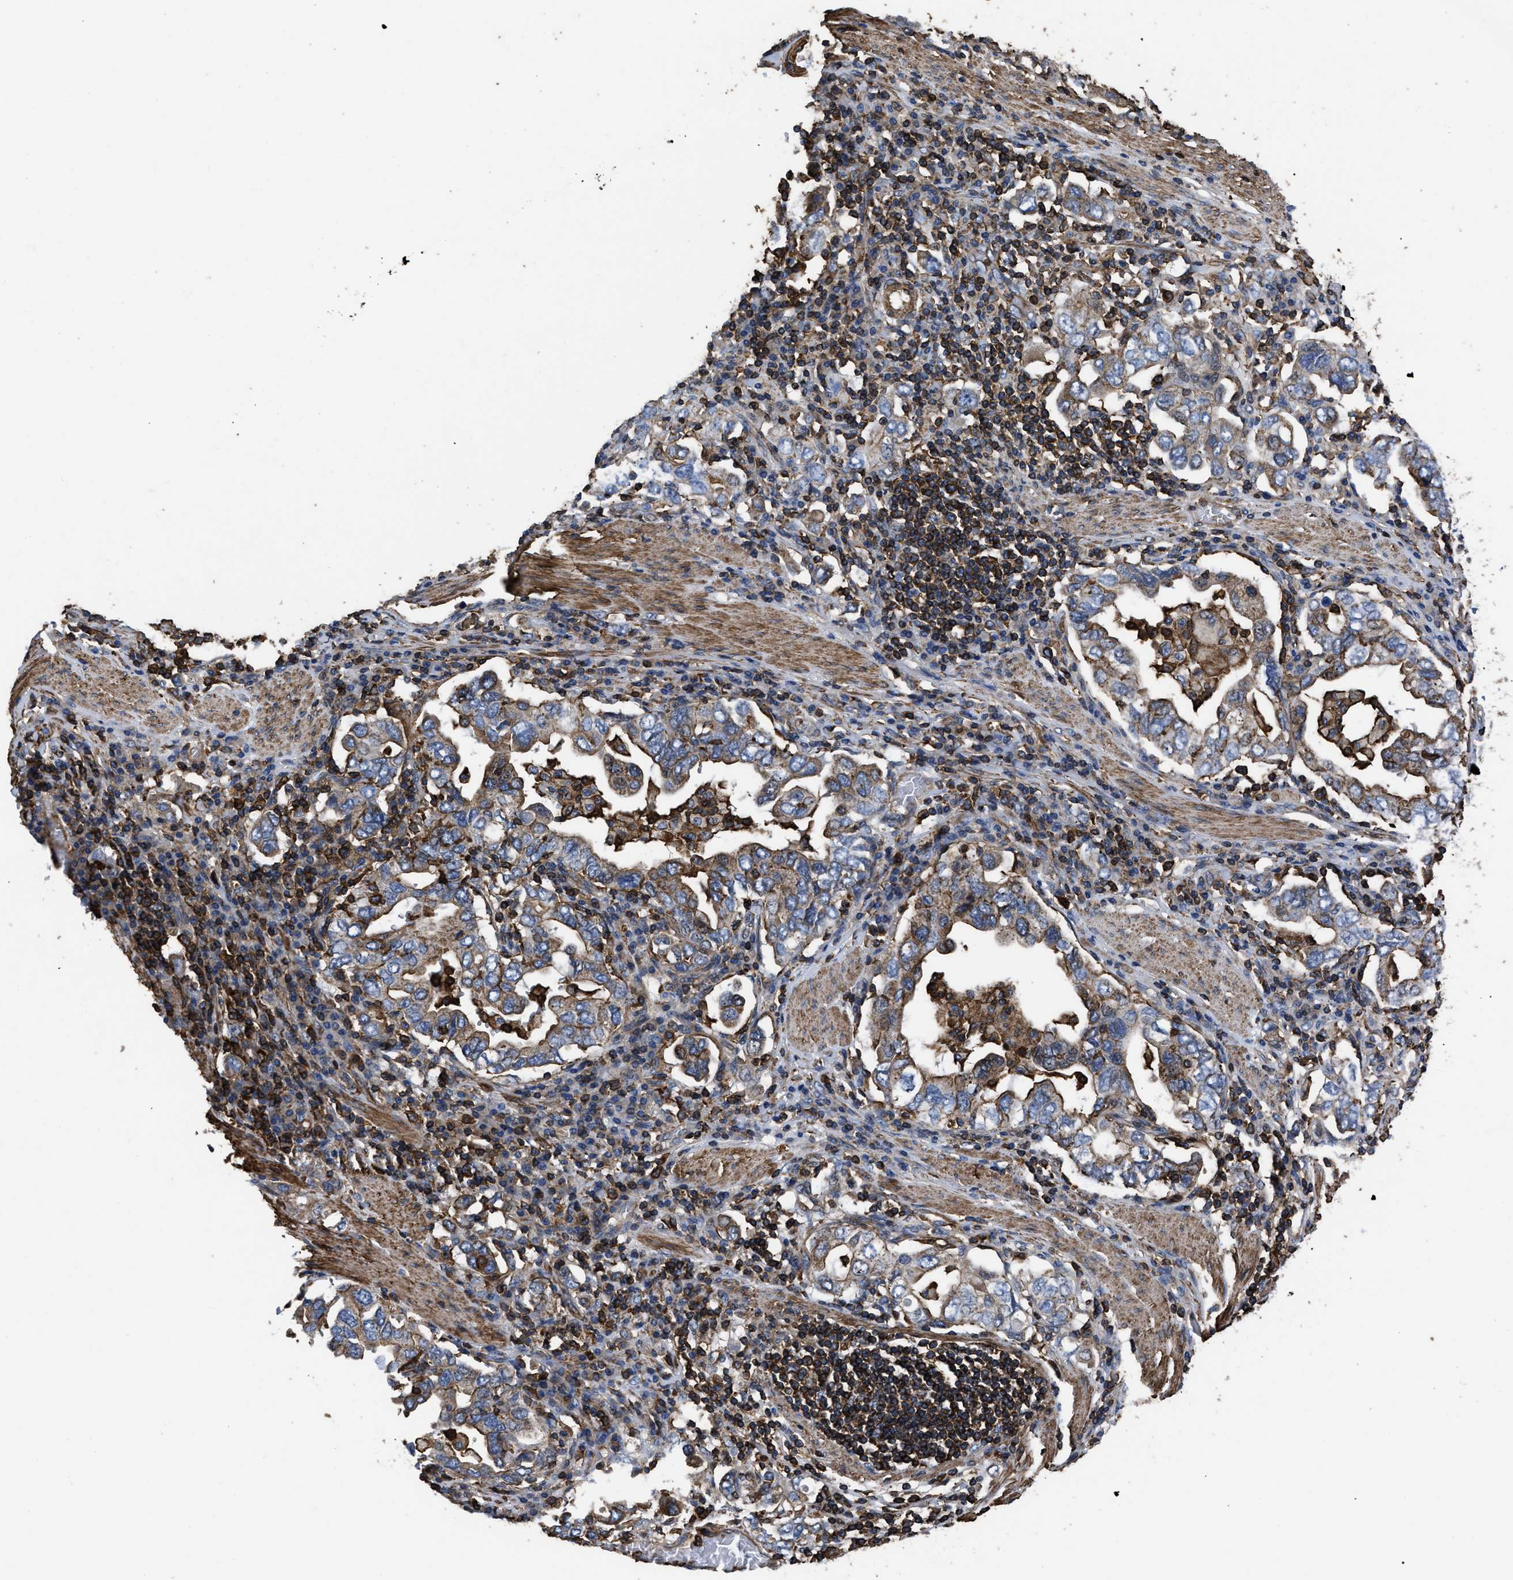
{"staining": {"intensity": "moderate", "quantity": ">75%", "location": "cytoplasmic/membranous"}, "tissue": "stomach cancer", "cell_type": "Tumor cells", "image_type": "cancer", "snomed": [{"axis": "morphology", "description": "Adenocarcinoma, NOS"}, {"axis": "topography", "description": "Stomach, upper"}], "caption": "A medium amount of moderate cytoplasmic/membranous expression is identified in about >75% of tumor cells in adenocarcinoma (stomach) tissue.", "gene": "SCUBE2", "patient": {"sex": "male", "age": 62}}